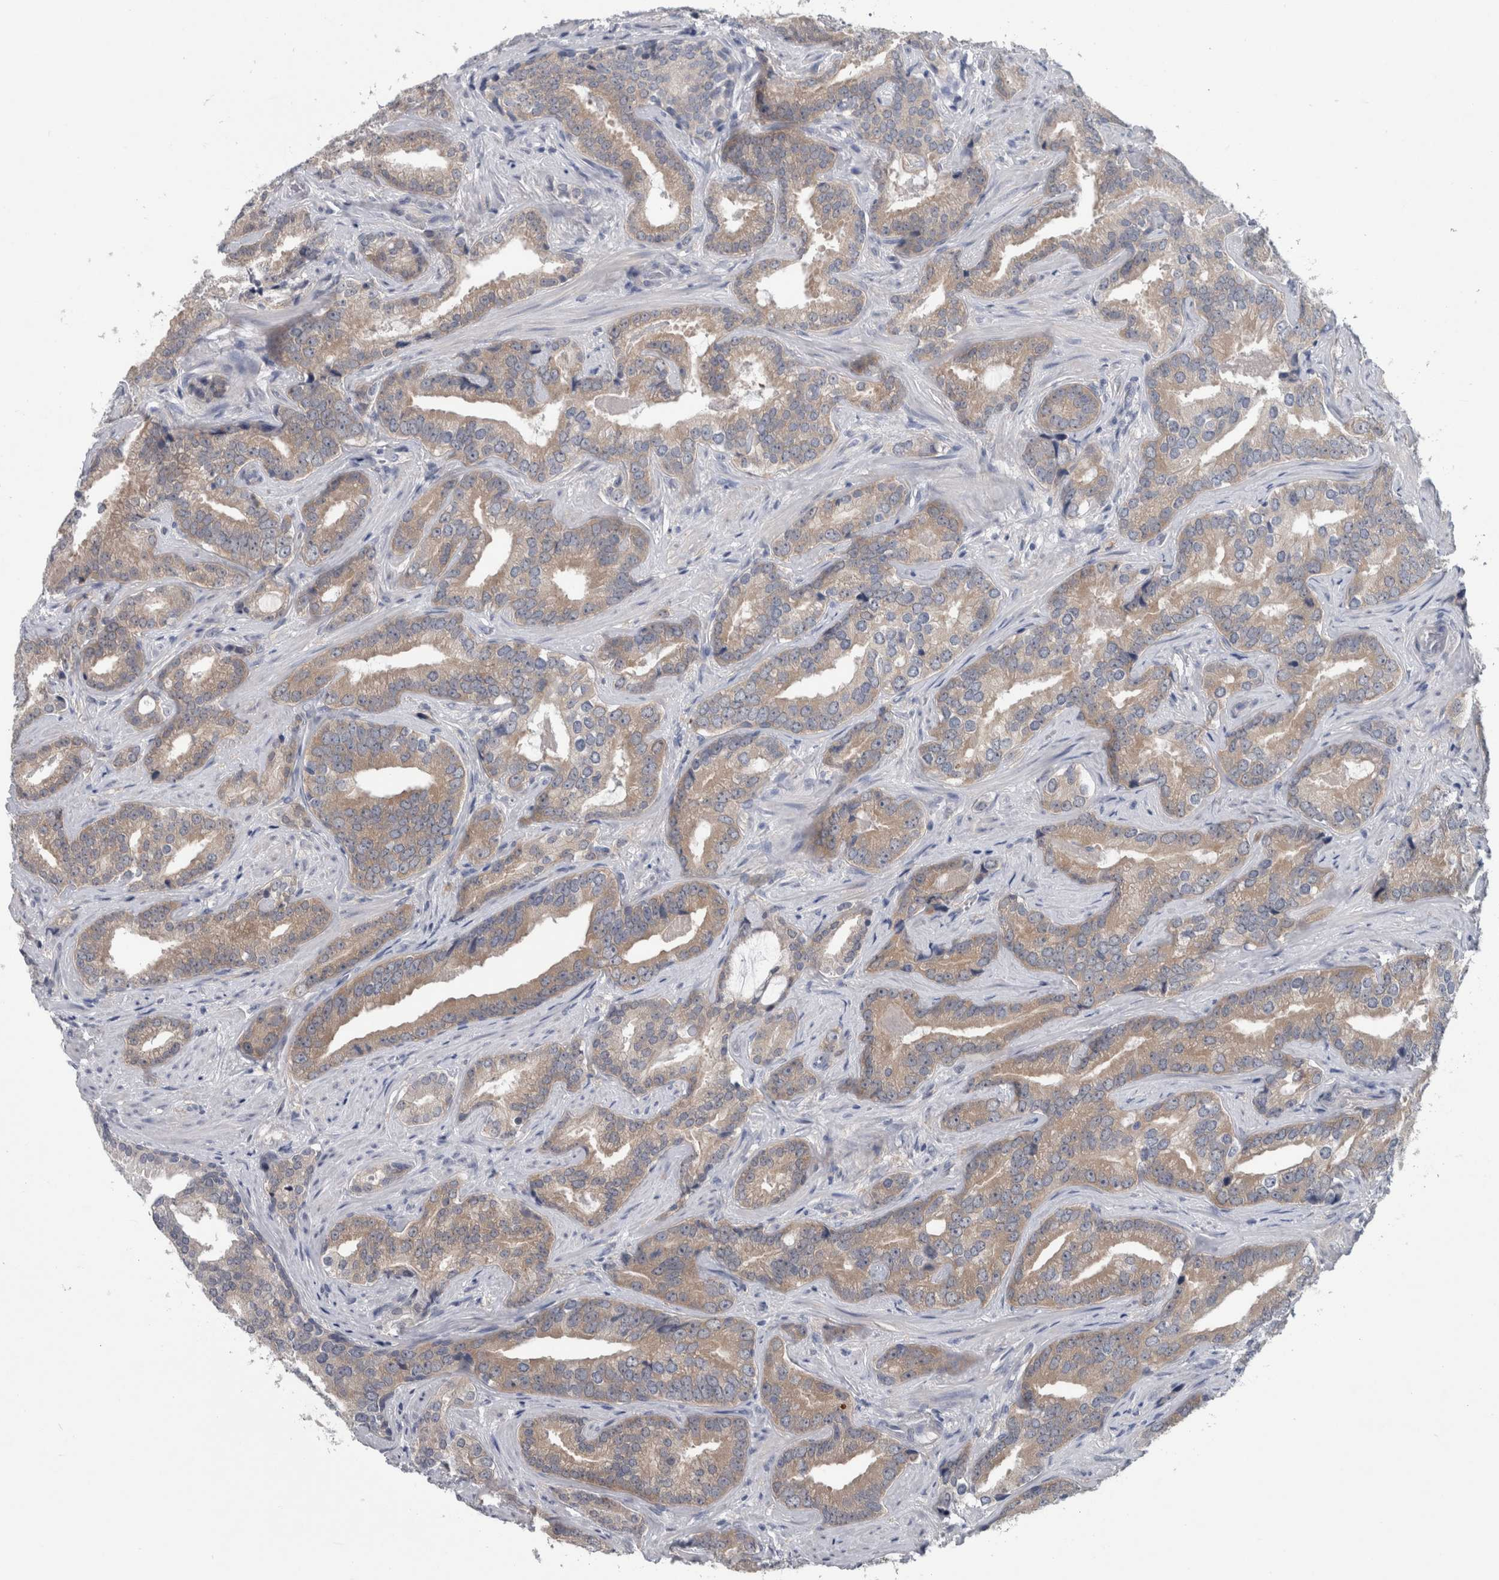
{"staining": {"intensity": "weak", "quantity": ">75%", "location": "cytoplasmic/membranous"}, "tissue": "prostate cancer", "cell_type": "Tumor cells", "image_type": "cancer", "snomed": [{"axis": "morphology", "description": "Adenocarcinoma, Low grade"}, {"axis": "topography", "description": "Prostate"}], "caption": "There is low levels of weak cytoplasmic/membranous staining in tumor cells of prostate adenocarcinoma (low-grade), as demonstrated by immunohistochemical staining (brown color).", "gene": "FAM83H", "patient": {"sex": "male", "age": 67}}